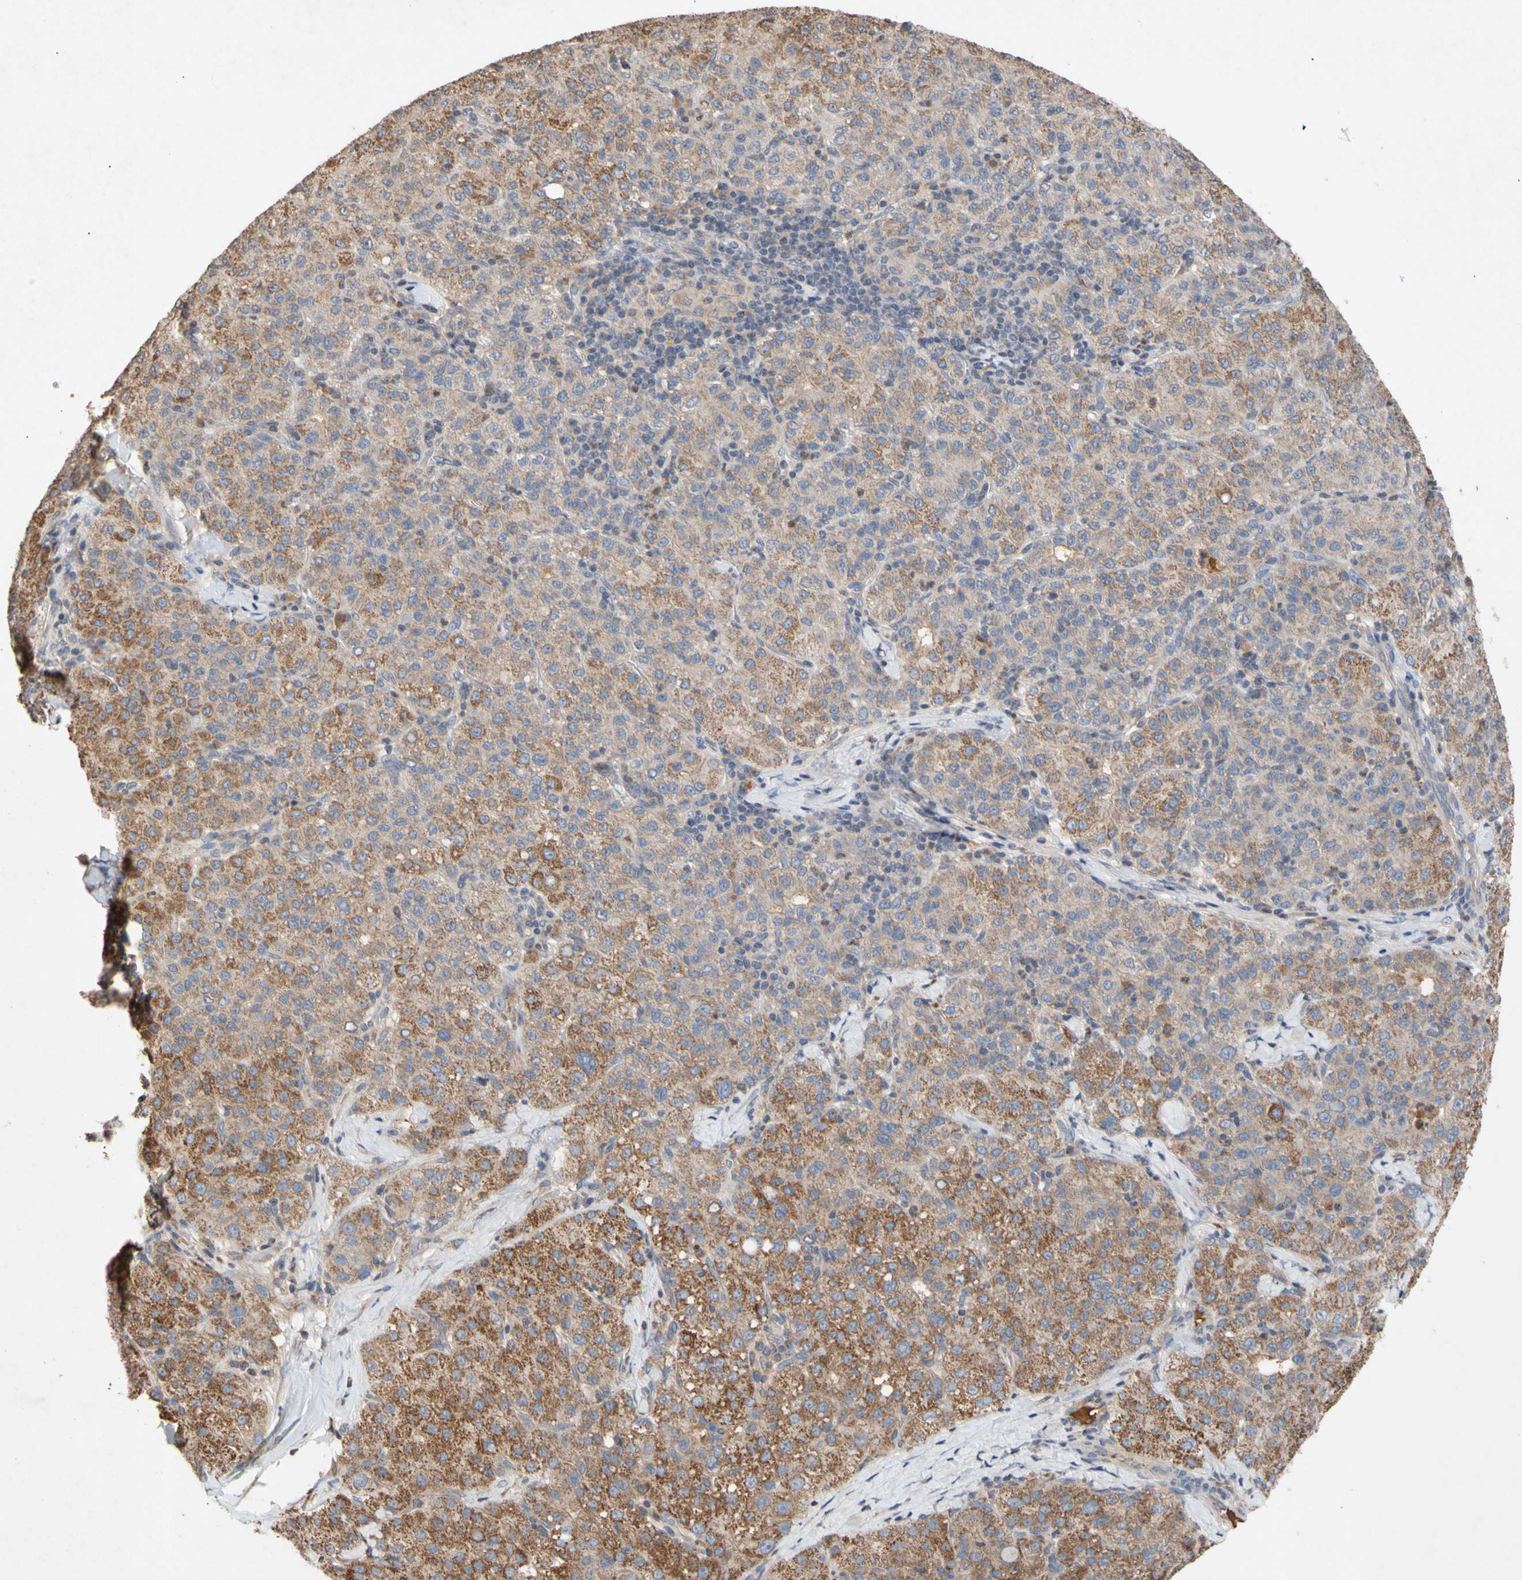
{"staining": {"intensity": "moderate", "quantity": ">75%", "location": "cytoplasmic/membranous"}, "tissue": "liver cancer", "cell_type": "Tumor cells", "image_type": "cancer", "snomed": [{"axis": "morphology", "description": "Carcinoma, Hepatocellular, NOS"}, {"axis": "topography", "description": "Liver"}], "caption": "Immunohistochemical staining of liver hepatocellular carcinoma exhibits medium levels of moderate cytoplasmic/membranous protein staining in approximately >75% of tumor cells.", "gene": "NECTIN3", "patient": {"sex": "male", "age": 65}}